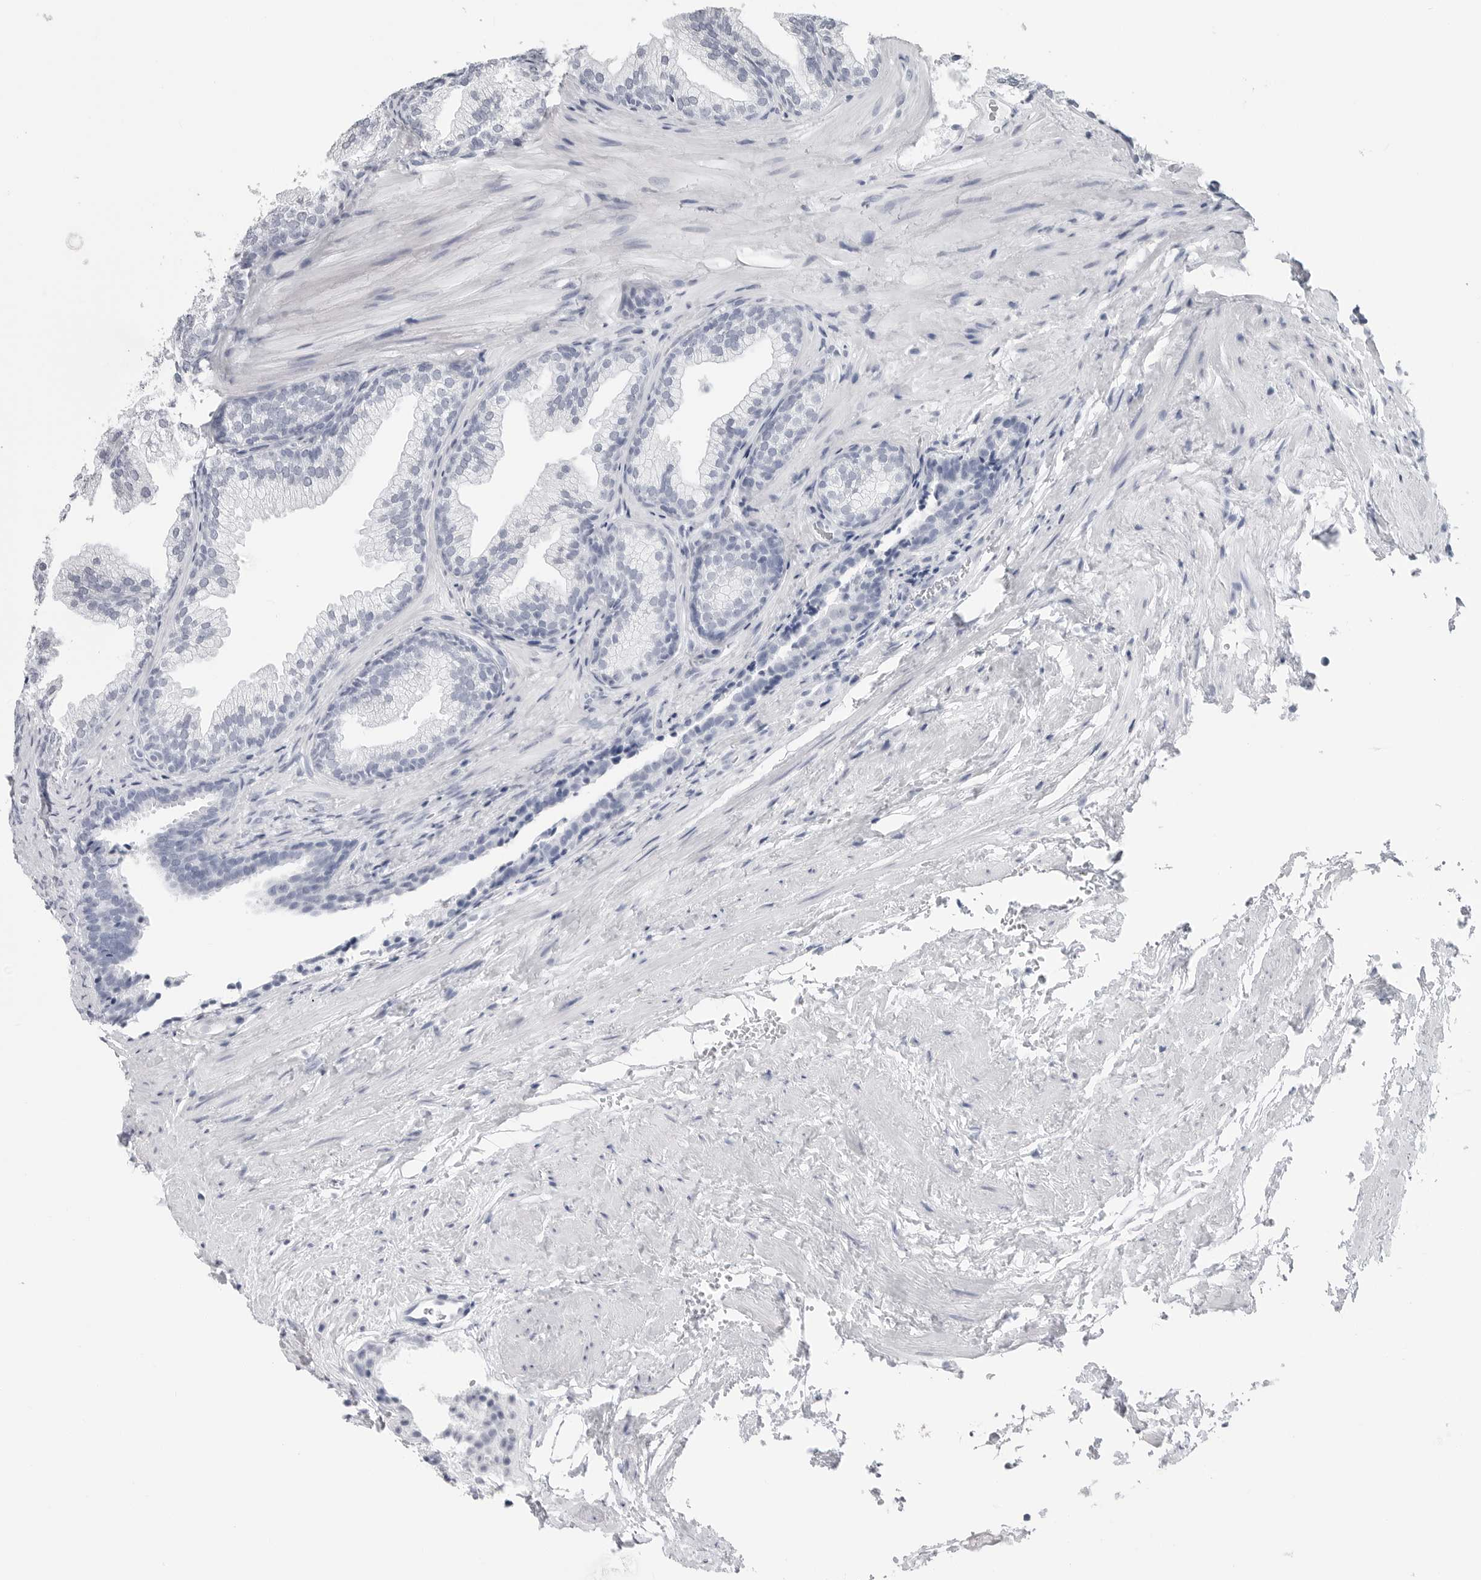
{"staining": {"intensity": "negative", "quantity": "none", "location": "none"}, "tissue": "prostate", "cell_type": "Glandular cells", "image_type": "normal", "snomed": [{"axis": "morphology", "description": "Normal tissue, NOS"}, {"axis": "topography", "description": "Prostate"}], "caption": "IHC micrograph of benign prostate stained for a protein (brown), which shows no positivity in glandular cells.", "gene": "CSH1", "patient": {"sex": "male", "age": 76}}